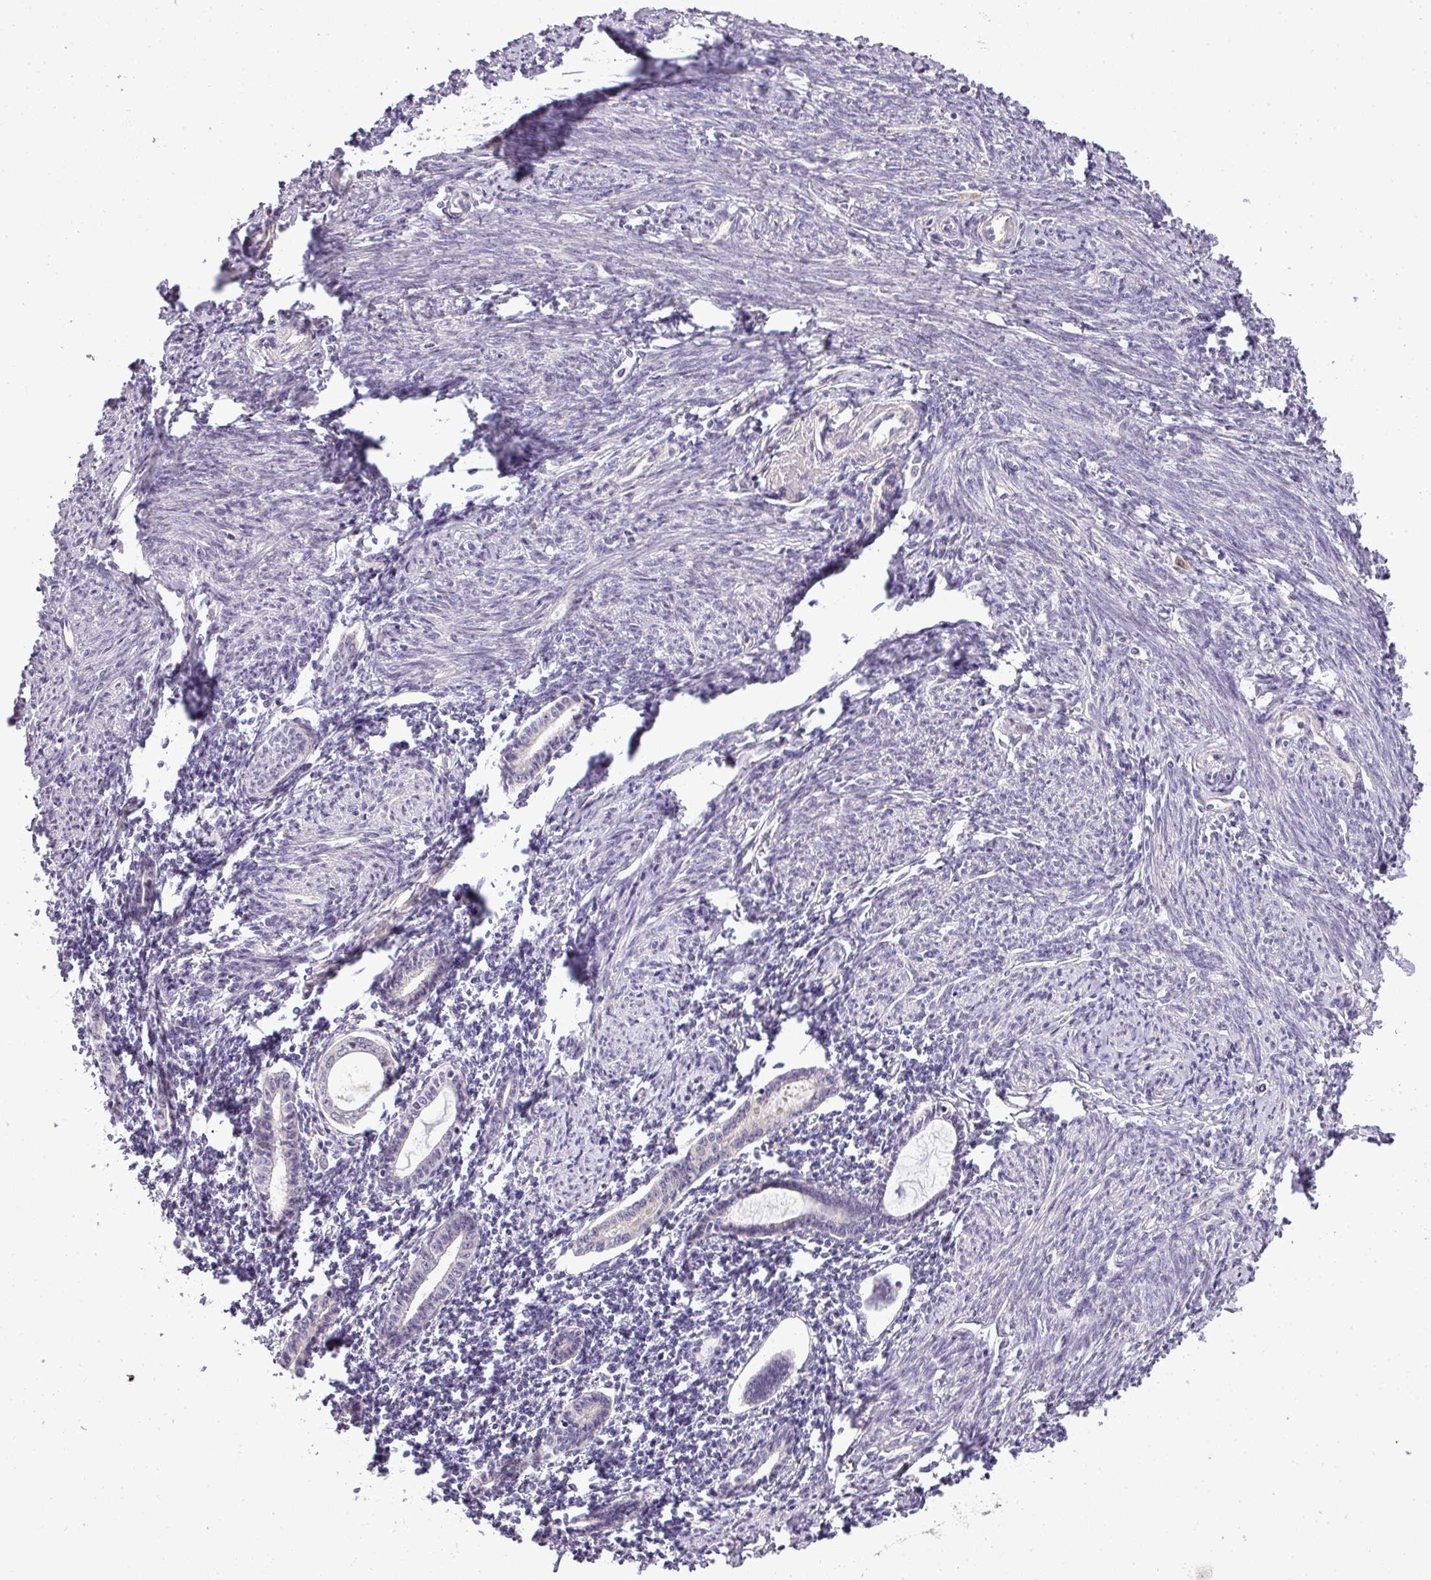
{"staining": {"intensity": "negative", "quantity": "none", "location": "none"}, "tissue": "endometrium", "cell_type": "Cells in endometrial stroma", "image_type": "normal", "snomed": [{"axis": "morphology", "description": "Normal tissue, NOS"}, {"axis": "topography", "description": "Endometrium"}], "caption": "Protein analysis of benign endometrium reveals no significant expression in cells in endometrial stroma. (Stains: DAB IHC with hematoxylin counter stain, Microscopy: brightfield microscopy at high magnification).", "gene": "ZDHHC1", "patient": {"sex": "female", "age": 63}}